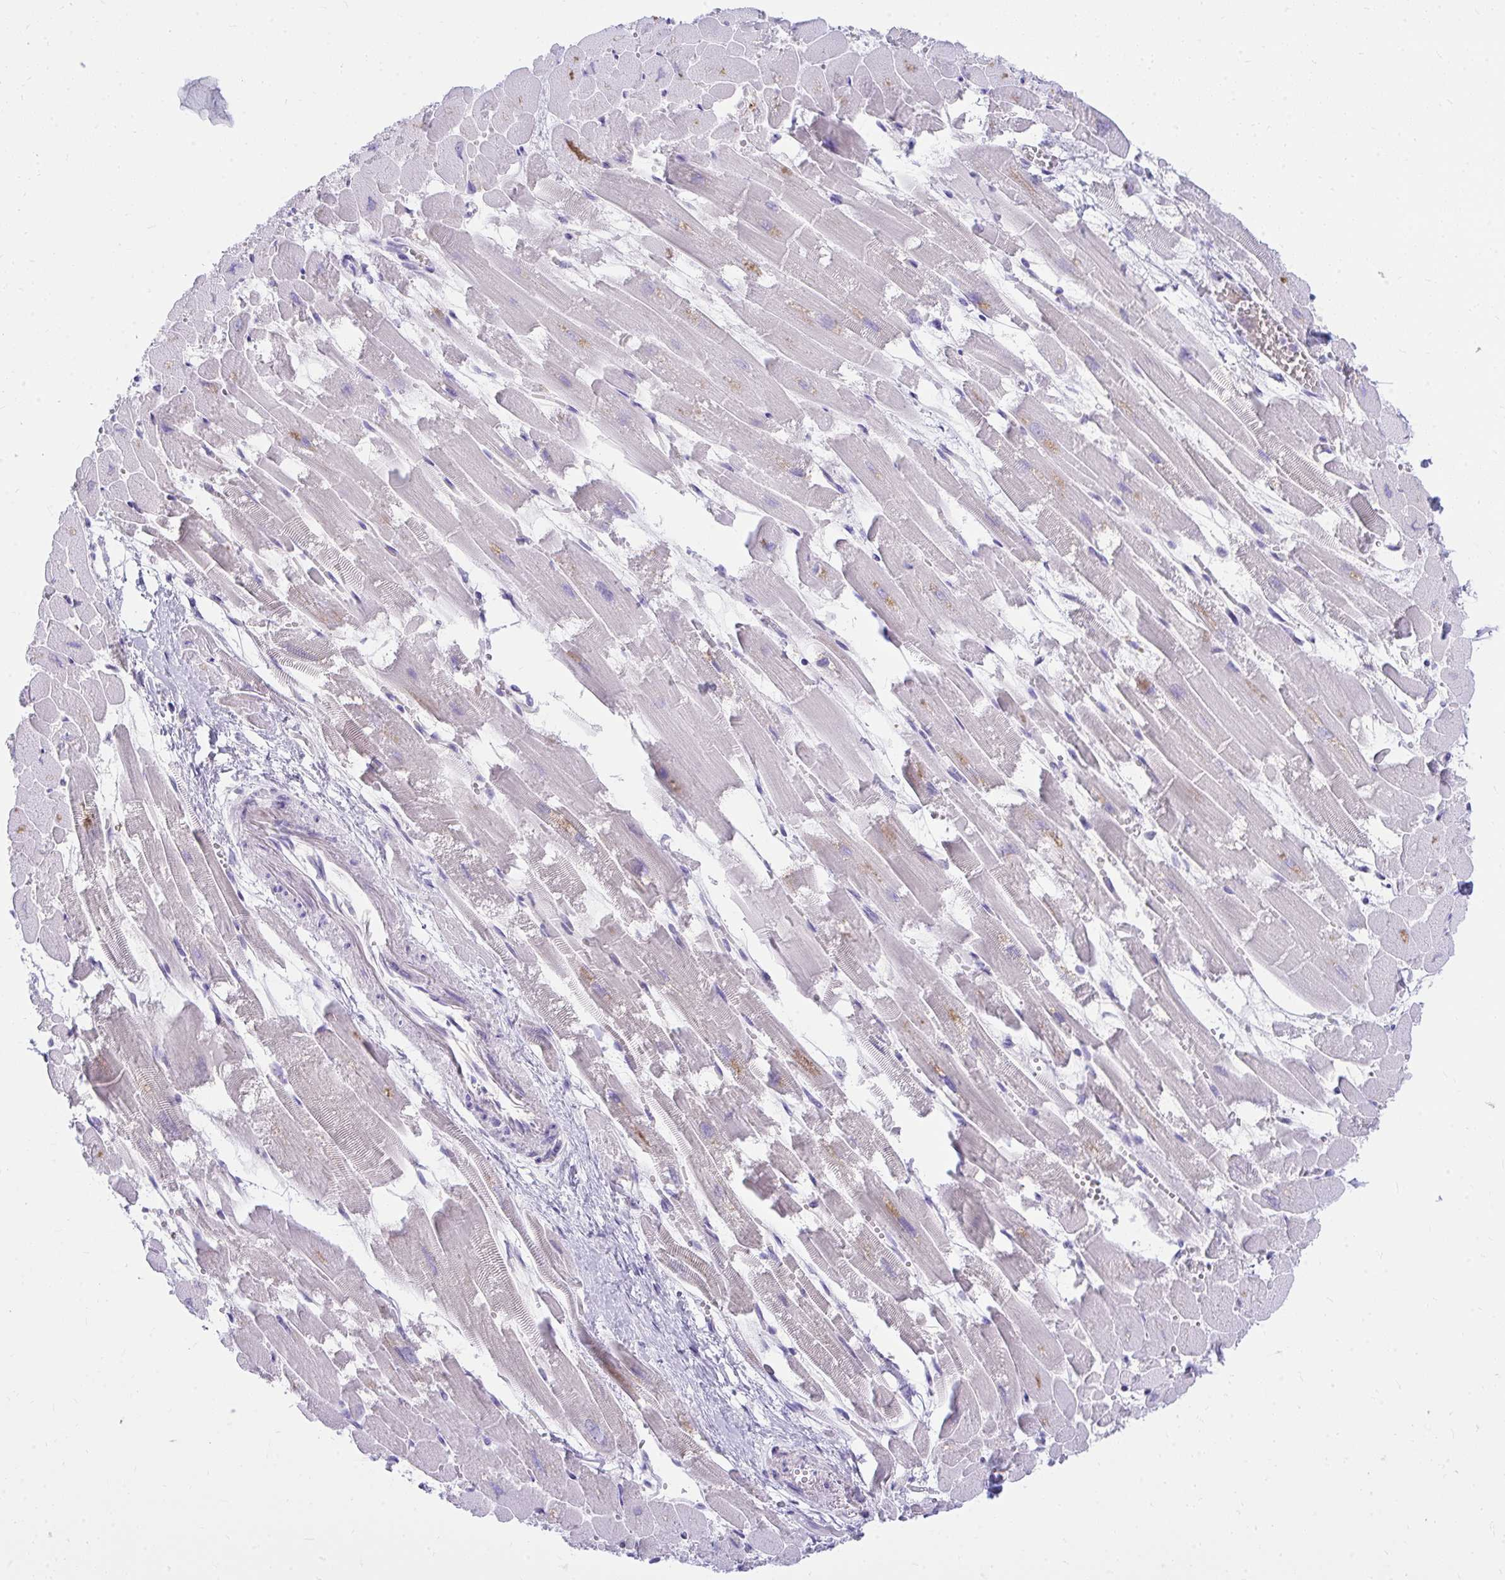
{"staining": {"intensity": "weak", "quantity": "<25%", "location": "cytoplasmic/membranous"}, "tissue": "heart muscle", "cell_type": "Cardiomyocytes", "image_type": "normal", "snomed": [{"axis": "morphology", "description": "Normal tissue, NOS"}, {"axis": "topography", "description": "Heart"}], "caption": "Heart muscle was stained to show a protein in brown. There is no significant staining in cardiomyocytes. Brightfield microscopy of immunohistochemistry stained with DAB (brown) and hematoxylin (blue), captured at high magnification.", "gene": "LRRC36", "patient": {"sex": "female", "age": 52}}